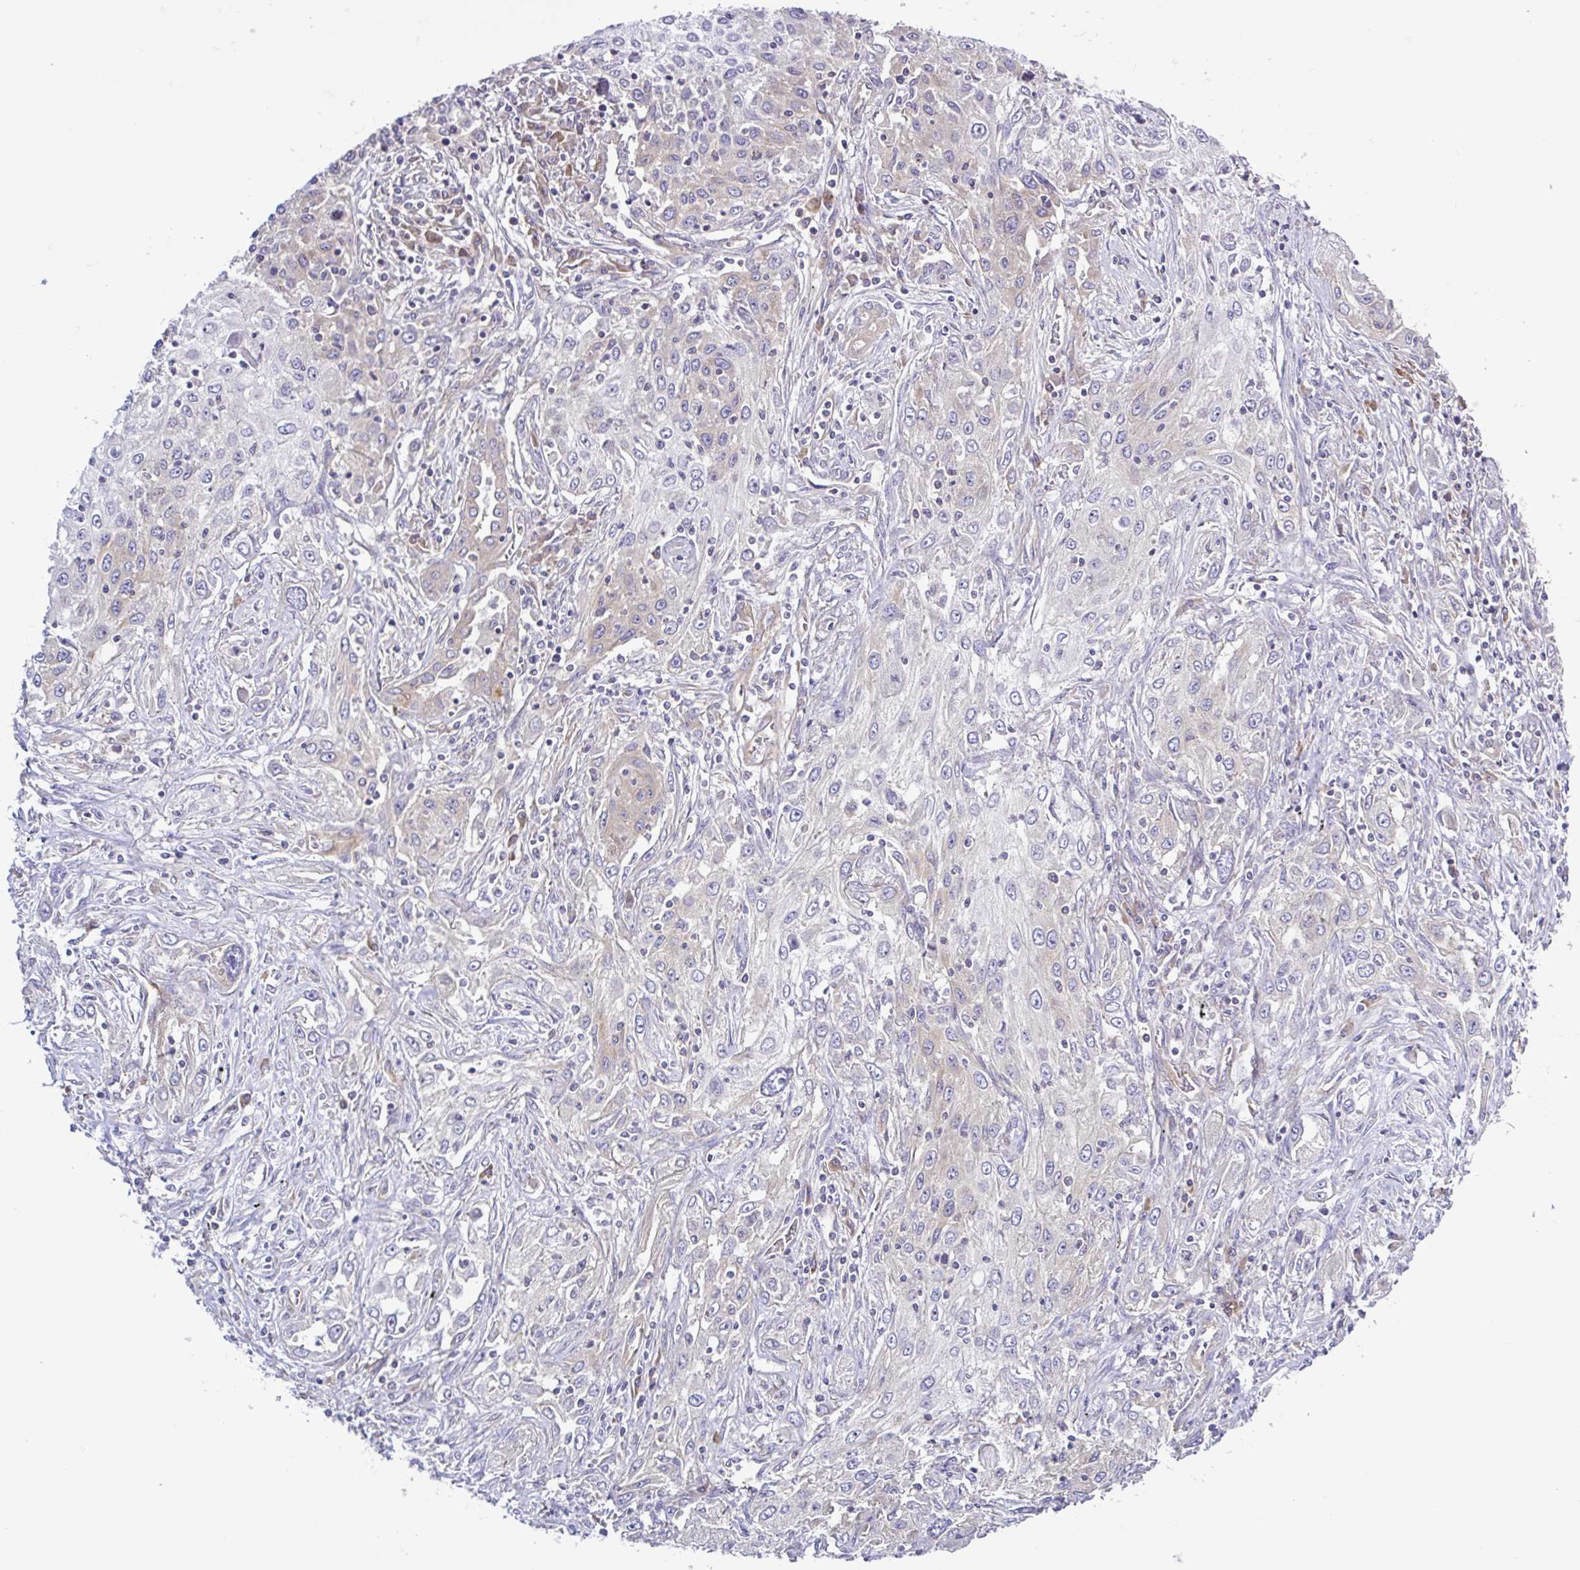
{"staining": {"intensity": "negative", "quantity": "none", "location": "none"}, "tissue": "lung cancer", "cell_type": "Tumor cells", "image_type": "cancer", "snomed": [{"axis": "morphology", "description": "Squamous cell carcinoma, NOS"}, {"axis": "topography", "description": "Lung"}], "caption": "The micrograph demonstrates no staining of tumor cells in lung squamous cell carcinoma.", "gene": "LARS1", "patient": {"sex": "female", "age": 69}}